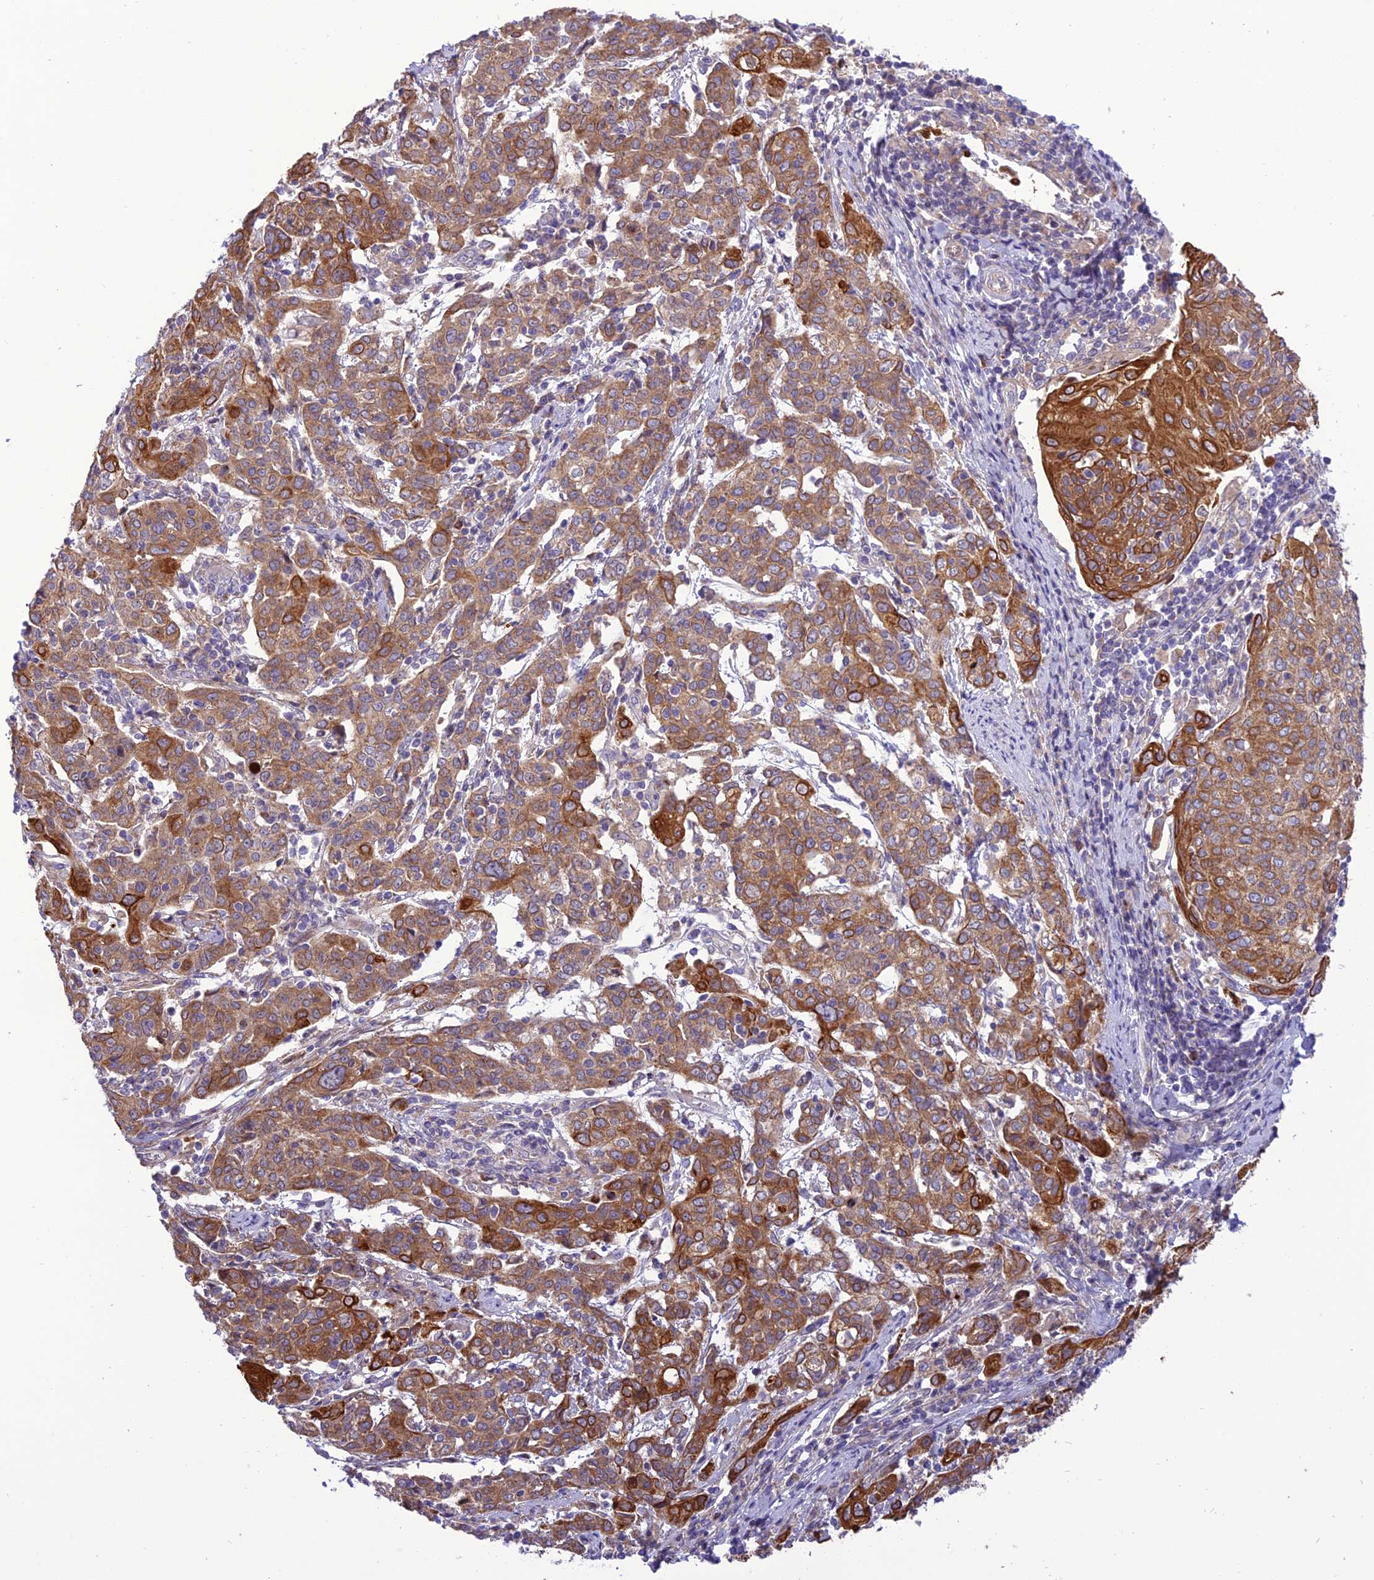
{"staining": {"intensity": "strong", "quantity": ">75%", "location": "cytoplasmic/membranous"}, "tissue": "cervical cancer", "cell_type": "Tumor cells", "image_type": "cancer", "snomed": [{"axis": "morphology", "description": "Squamous cell carcinoma, NOS"}, {"axis": "topography", "description": "Cervix"}], "caption": "Immunohistochemistry micrograph of squamous cell carcinoma (cervical) stained for a protein (brown), which shows high levels of strong cytoplasmic/membranous staining in about >75% of tumor cells.", "gene": "JMY", "patient": {"sex": "female", "age": 67}}